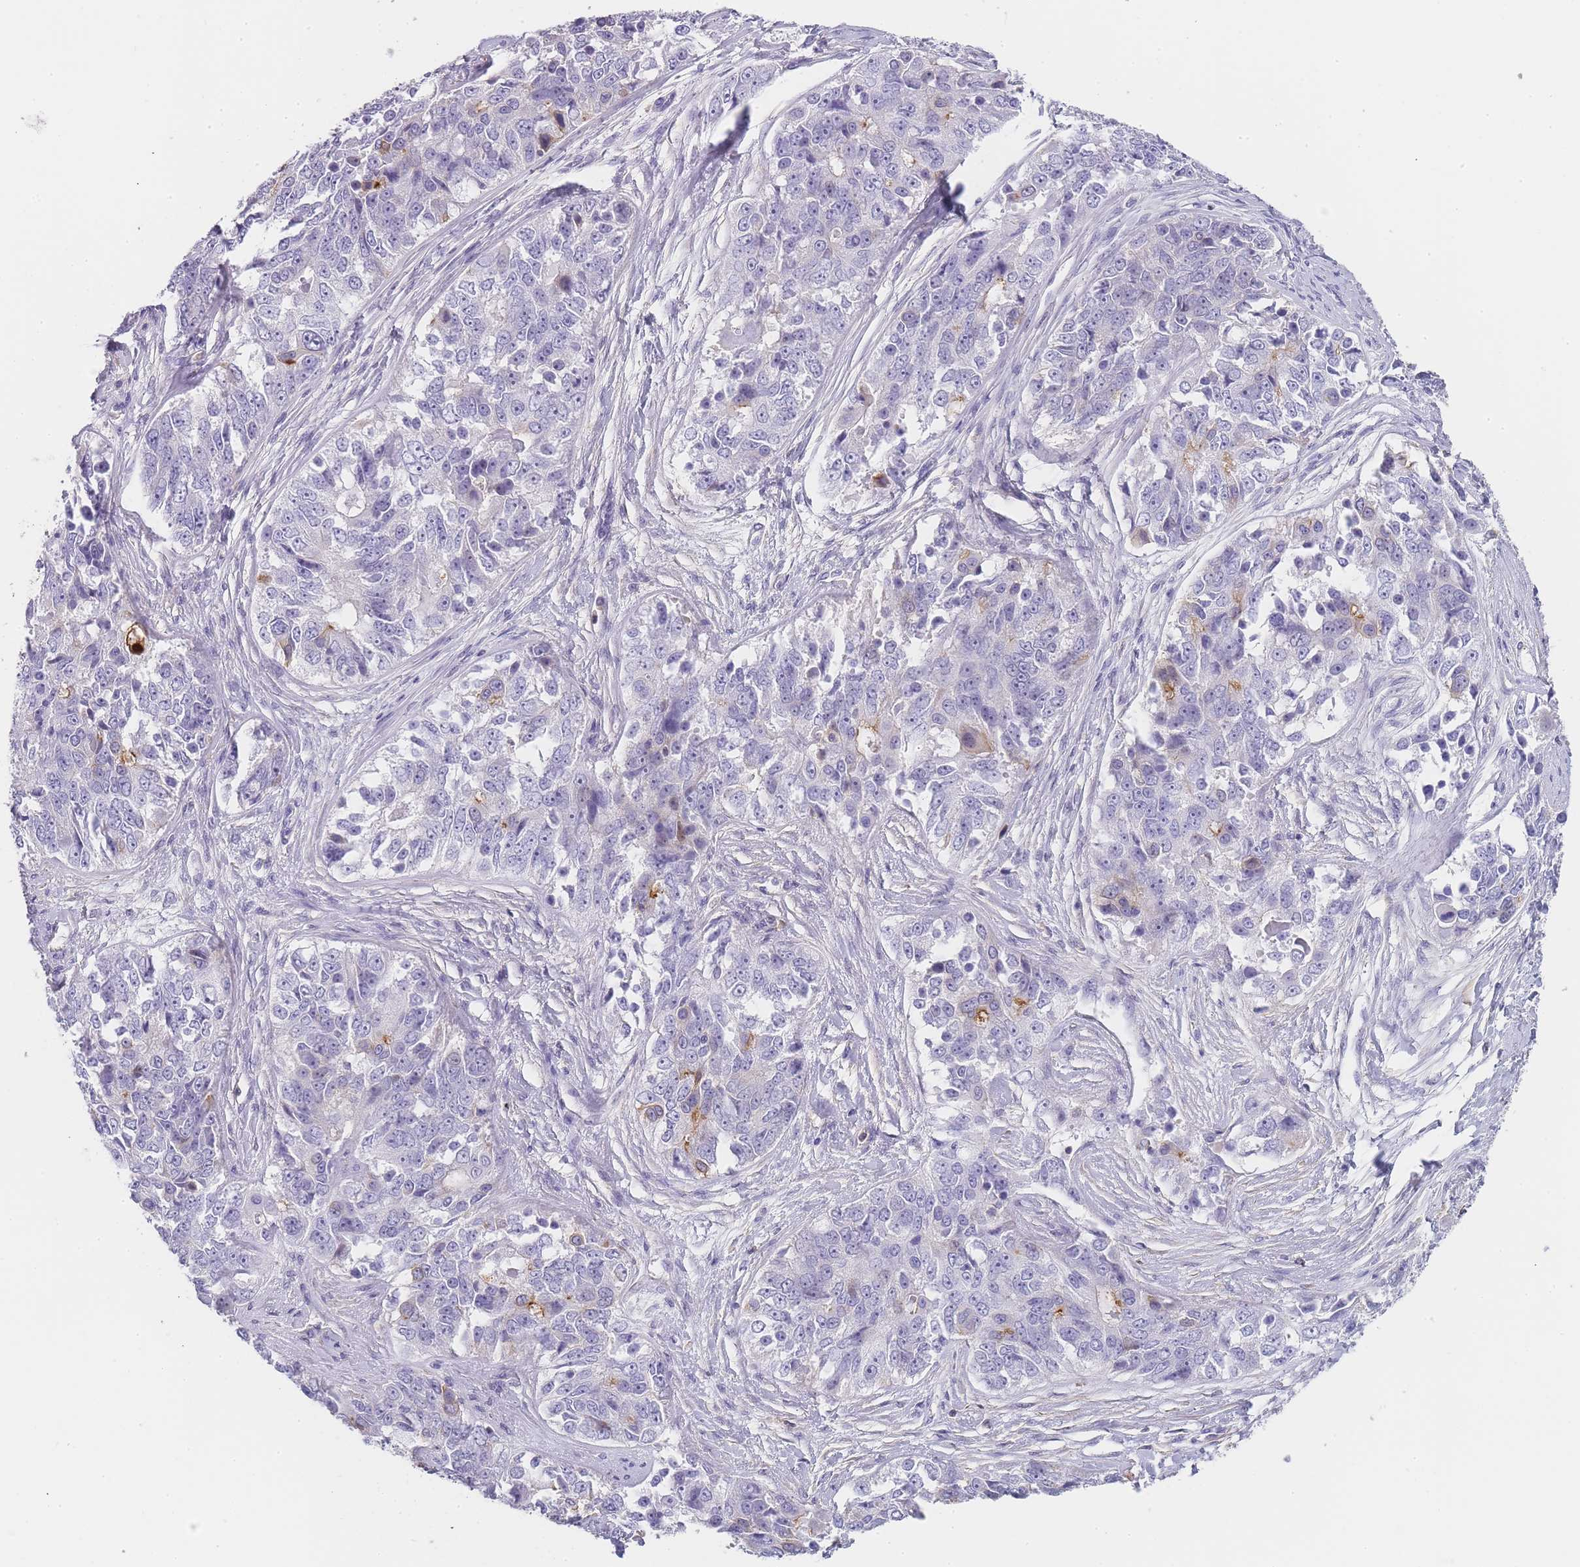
{"staining": {"intensity": "negative", "quantity": "none", "location": "none"}, "tissue": "ovarian cancer", "cell_type": "Tumor cells", "image_type": "cancer", "snomed": [{"axis": "morphology", "description": "Carcinoma, endometroid"}, {"axis": "topography", "description": "Ovary"}], "caption": "This is an IHC image of ovarian cancer (endometroid carcinoma). There is no expression in tumor cells.", "gene": "NOP14", "patient": {"sex": "female", "age": 51}}